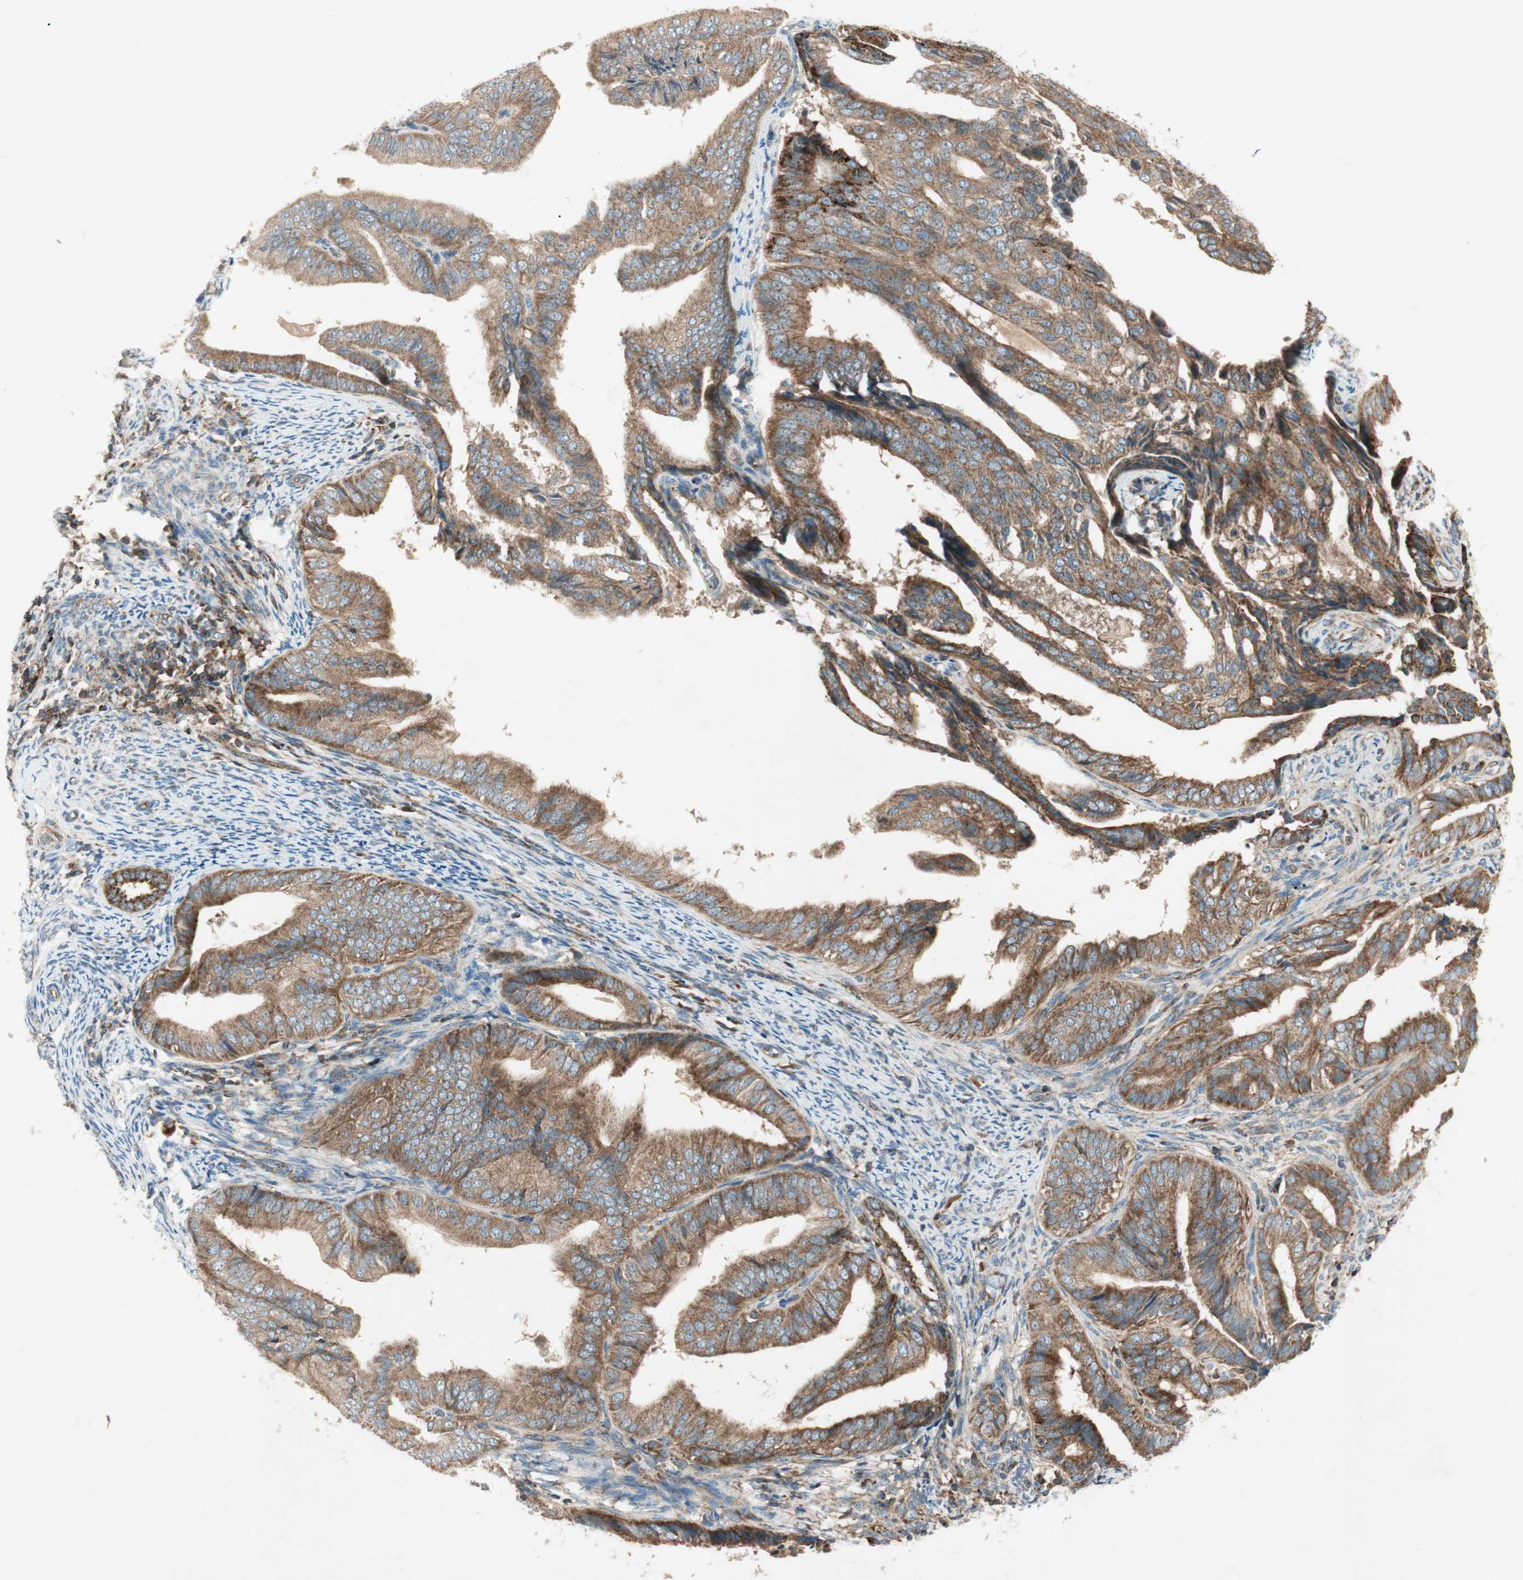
{"staining": {"intensity": "strong", "quantity": ">75%", "location": "cytoplasmic/membranous"}, "tissue": "endometrial cancer", "cell_type": "Tumor cells", "image_type": "cancer", "snomed": [{"axis": "morphology", "description": "Adenocarcinoma, NOS"}, {"axis": "topography", "description": "Endometrium"}], "caption": "Protein positivity by immunohistochemistry demonstrates strong cytoplasmic/membranous positivity in about >75% of tumor cells in endometrial adenocarcinoma. (Stains: DAB in brown, nuclei in blue, Microscopy: brightfield microscopy at high magnification).", "gene": "CHADL", "patient": {"sex": "female", "age": 58}}